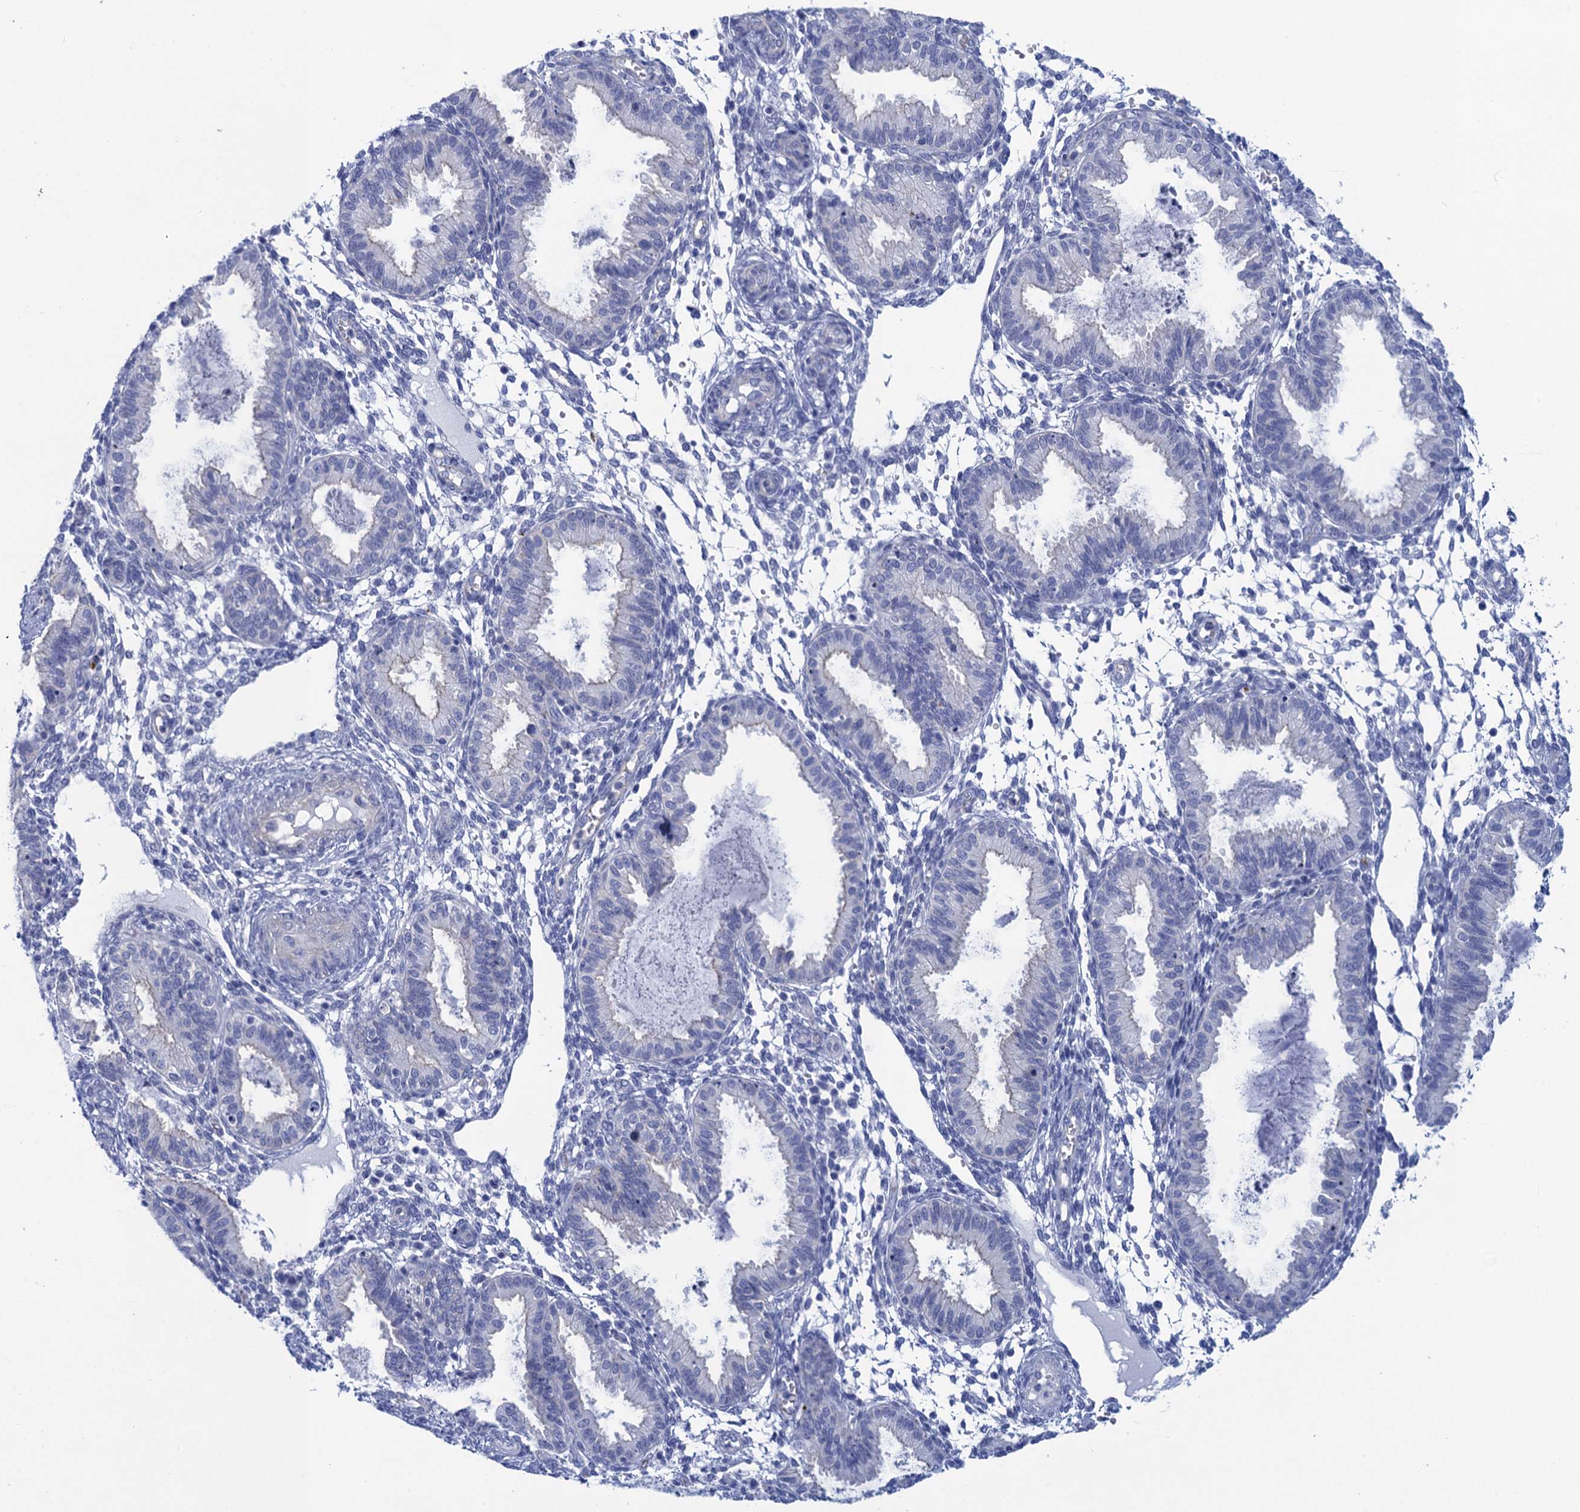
{"staining": {"intensity": "negative", "quantity": "none", "location": "none"}, "tissue": "endometrium", "cell_type": "Cells in endometrial stroma", "image_type": "normal", "snomed": [{"axis": "morphology", "description": "Normal tissue, NOS"}, {"axis": "topography", "description": "Endometrium"}], "caption": "The photomicrograph displays no significant staining in cells in endometrial stroma of endometrium.", "gene": "CALML5", "patient": {"sex": "female", "age": 33}}